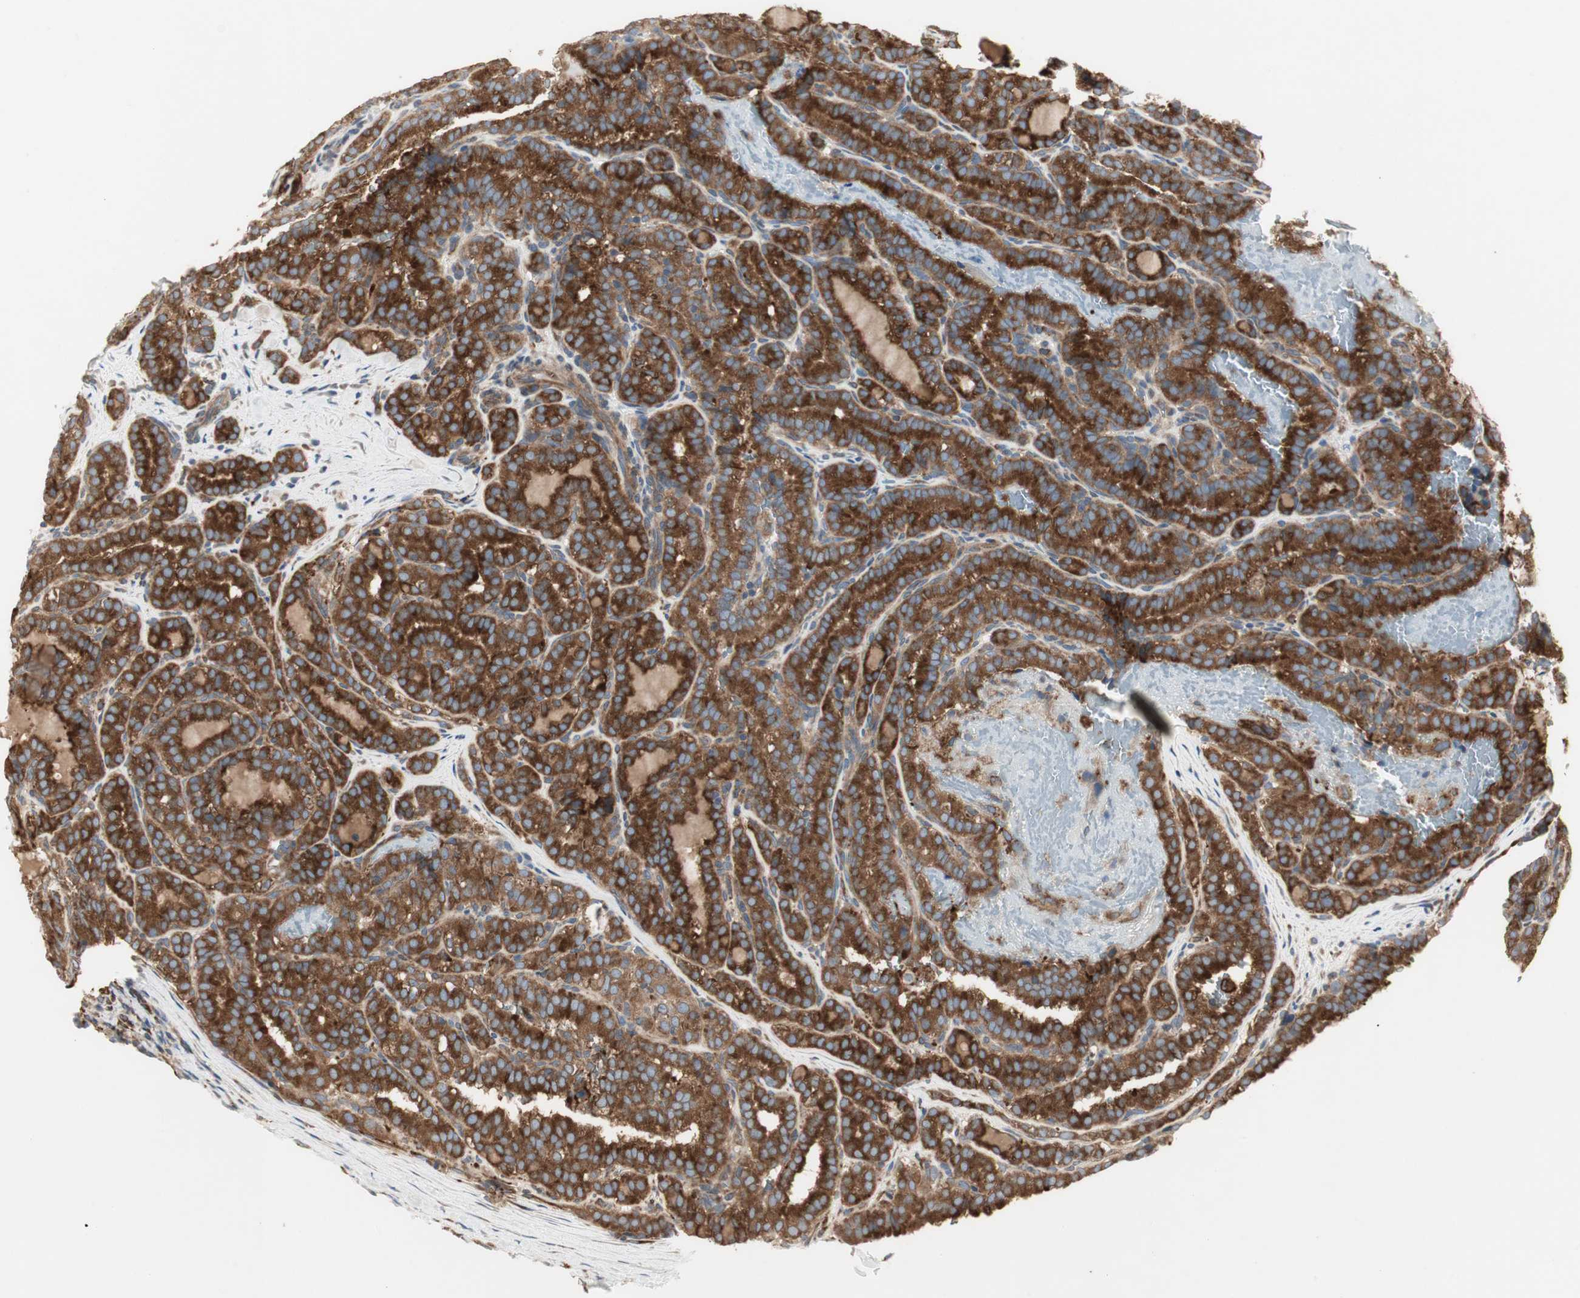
{"staining": {"intensity": "strong", "quantity": ">75%", "location": "cytoplasmic/membranous"}, "tissue": "thyroid cancer", "cell_type": "Tumor cells", "image_type": "cancer", "snomed": [{"axis": "morphology", "description": "Normal tissue, NOS"}, {"axis": "morphology", "description": "Papillary adenocarcinoma, NOS"}, {"axis": "topography", "description": "Thyroid gland"}], "caption": "A photomicrograph of thyroid cancer (papillary adenocarcinoma) stained for a protein shows strong cytoplasmic/membranous brown staining in tumor cells.", "gene": "H6PD", "patient": {"sex": "female", "age": 30}}